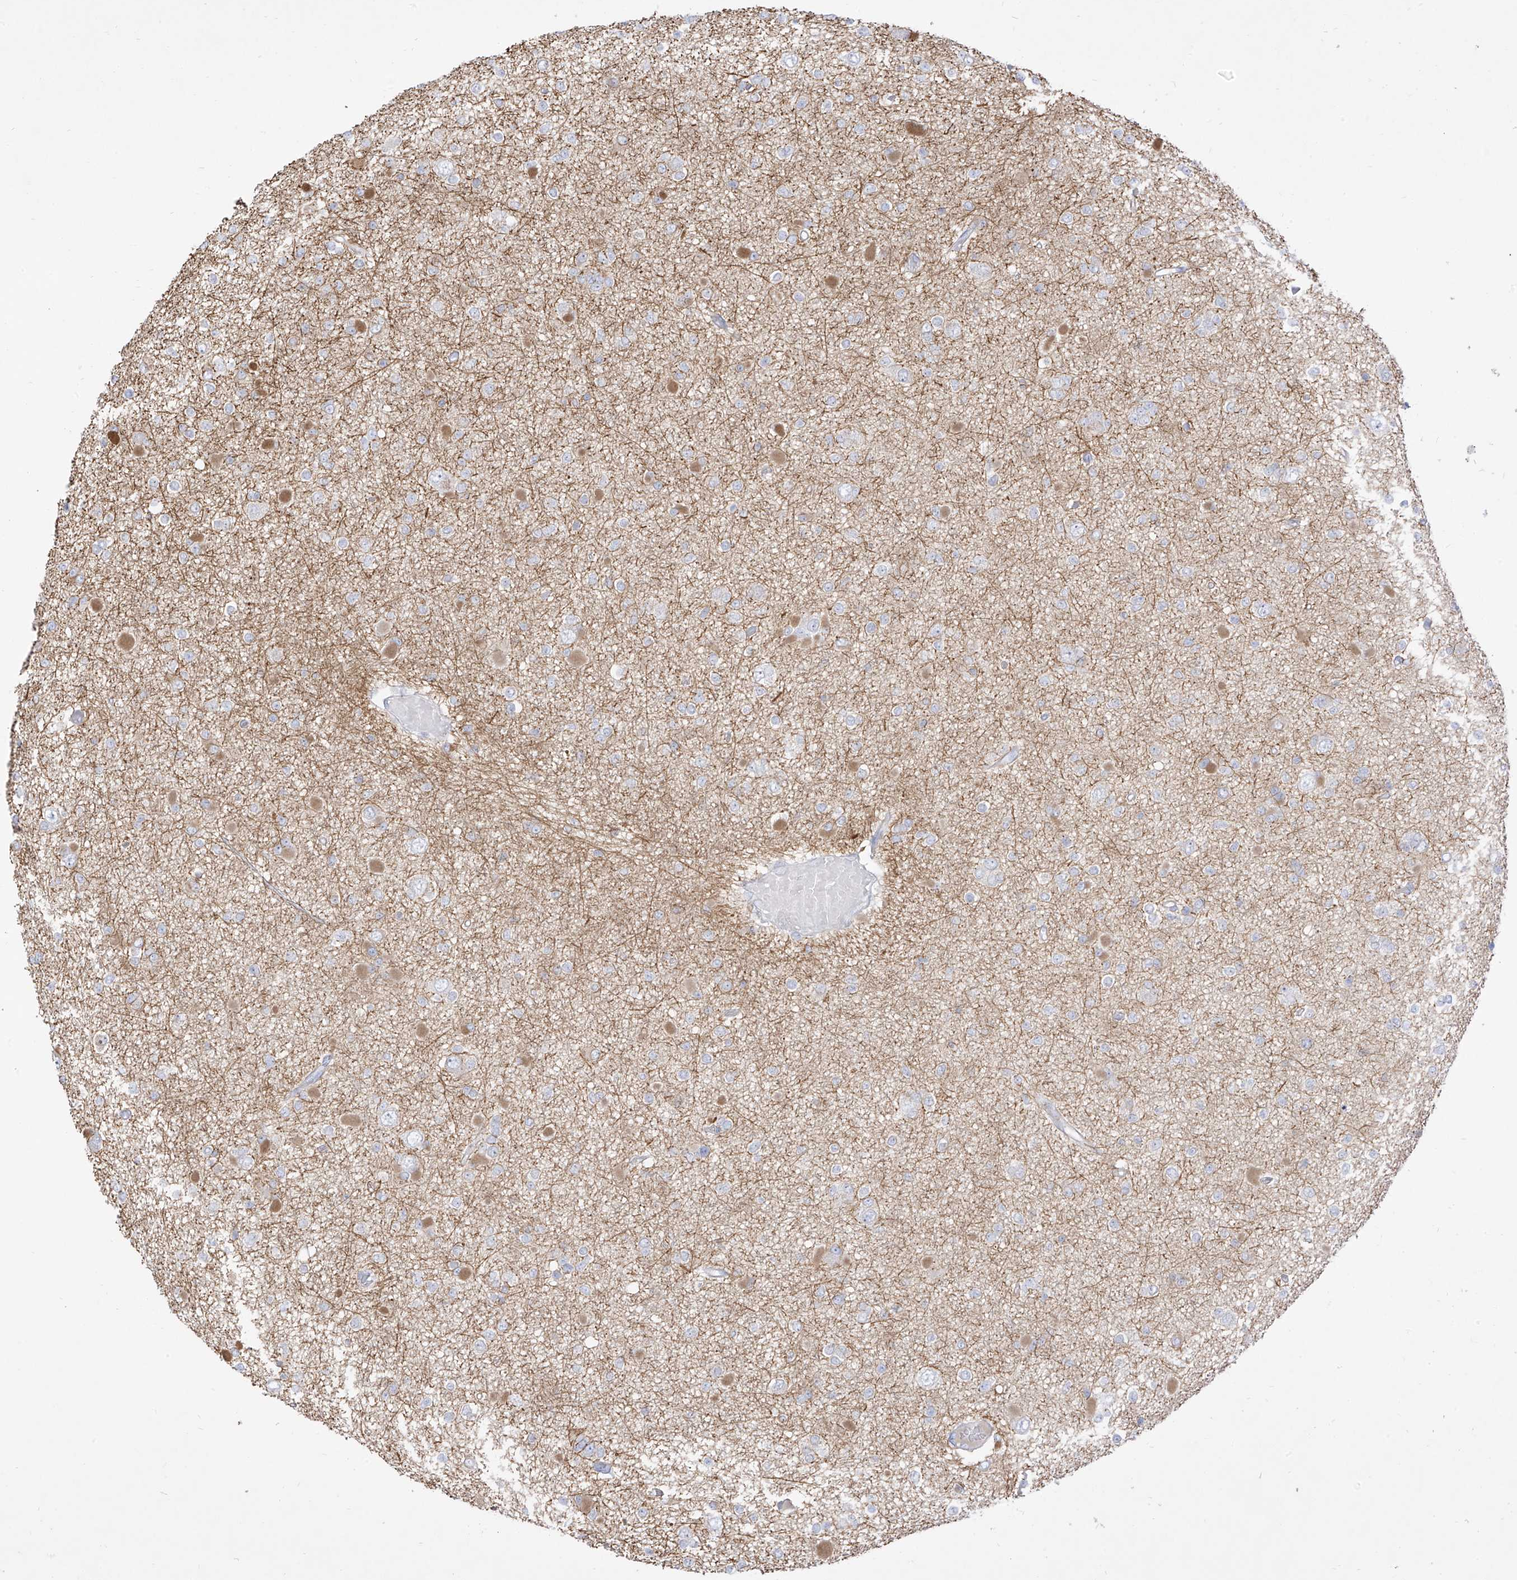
{"staining": {"intensity": "negative", "quantity": "none", "location": "none"}, "tissue": "glioma", "cell_type": "Tumor cells", "image_type": "cancer", "snomed": [{"axis": "morphology", "description": "Glioma, malignant, Low grade"}, {"axis": "topography", "description": "Brain"}], "caption": "There is no significant expression in tumor cells of glioma.", "gene": "ARHGEF40", "patient": {"sex": "female", "age": 22}}